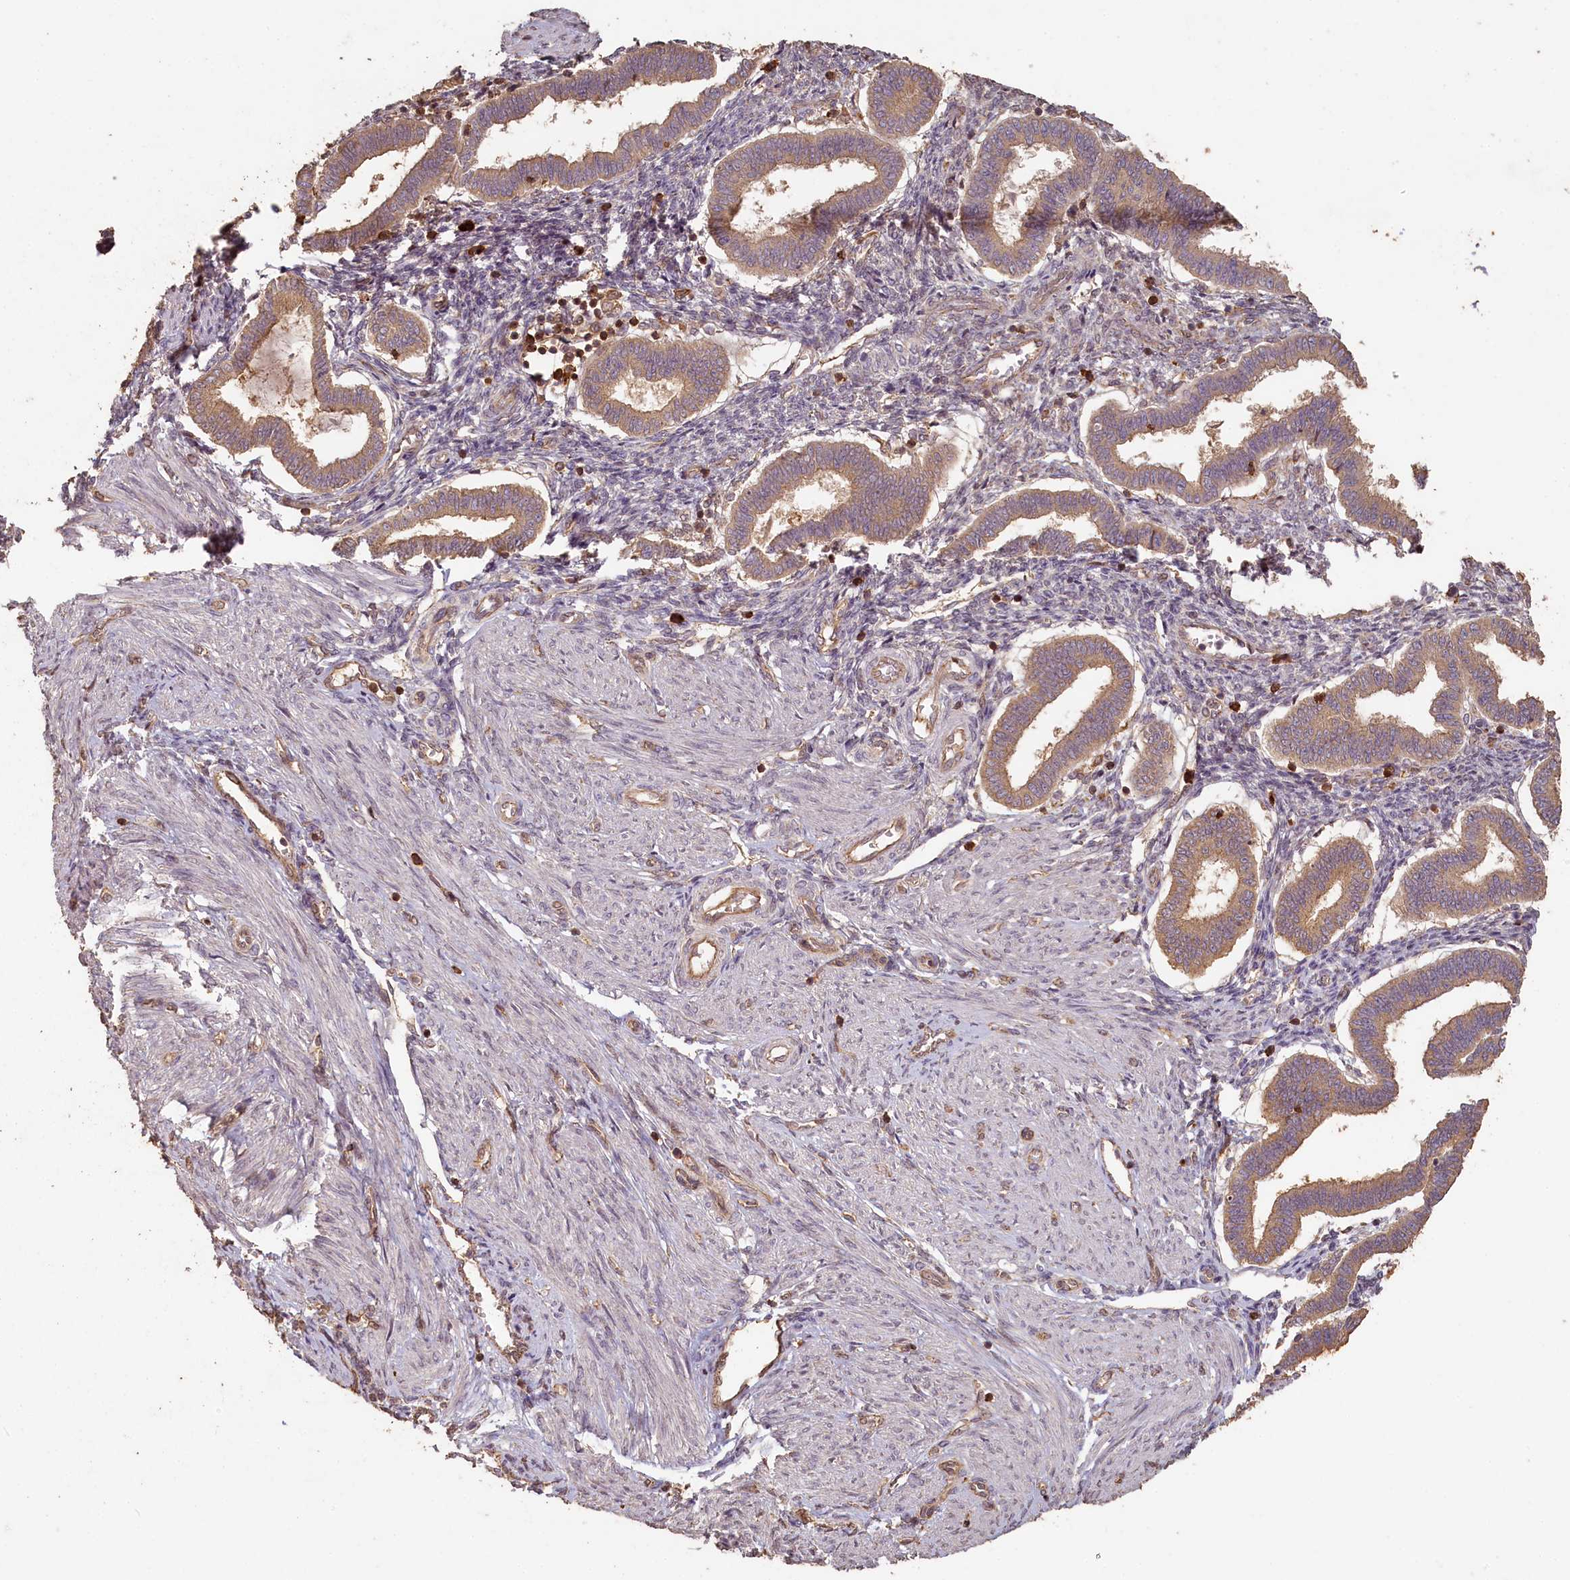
{"staining": {"intensity": "weak", "quantity": "25%-75%", "location": "cytoplasmic/membranous"}, "tissue": "endometrium", "cell_type": "Cells in endometrial stroma", "image_type": "normal", "snomed": [{"axis": "morphology", "description": "Normal tissue, NOS"}, {"axis": "topography", "description": "Endometrium"}], "caption": "An immunohistochemistry image of unremarkable tissue is shown. Protein staining in brown highlights weak cytoplasmic/membranous positivity in endometrium within cells in endometrial stroma. The staining is performed using DAB (3,3'-diaminobenzidine) brown chromogen to label protein expression. The nuclei are counter-stained blue using hematoxylin.", "gene": "MADD", "patient": {"sex": "female", "age": 24}}